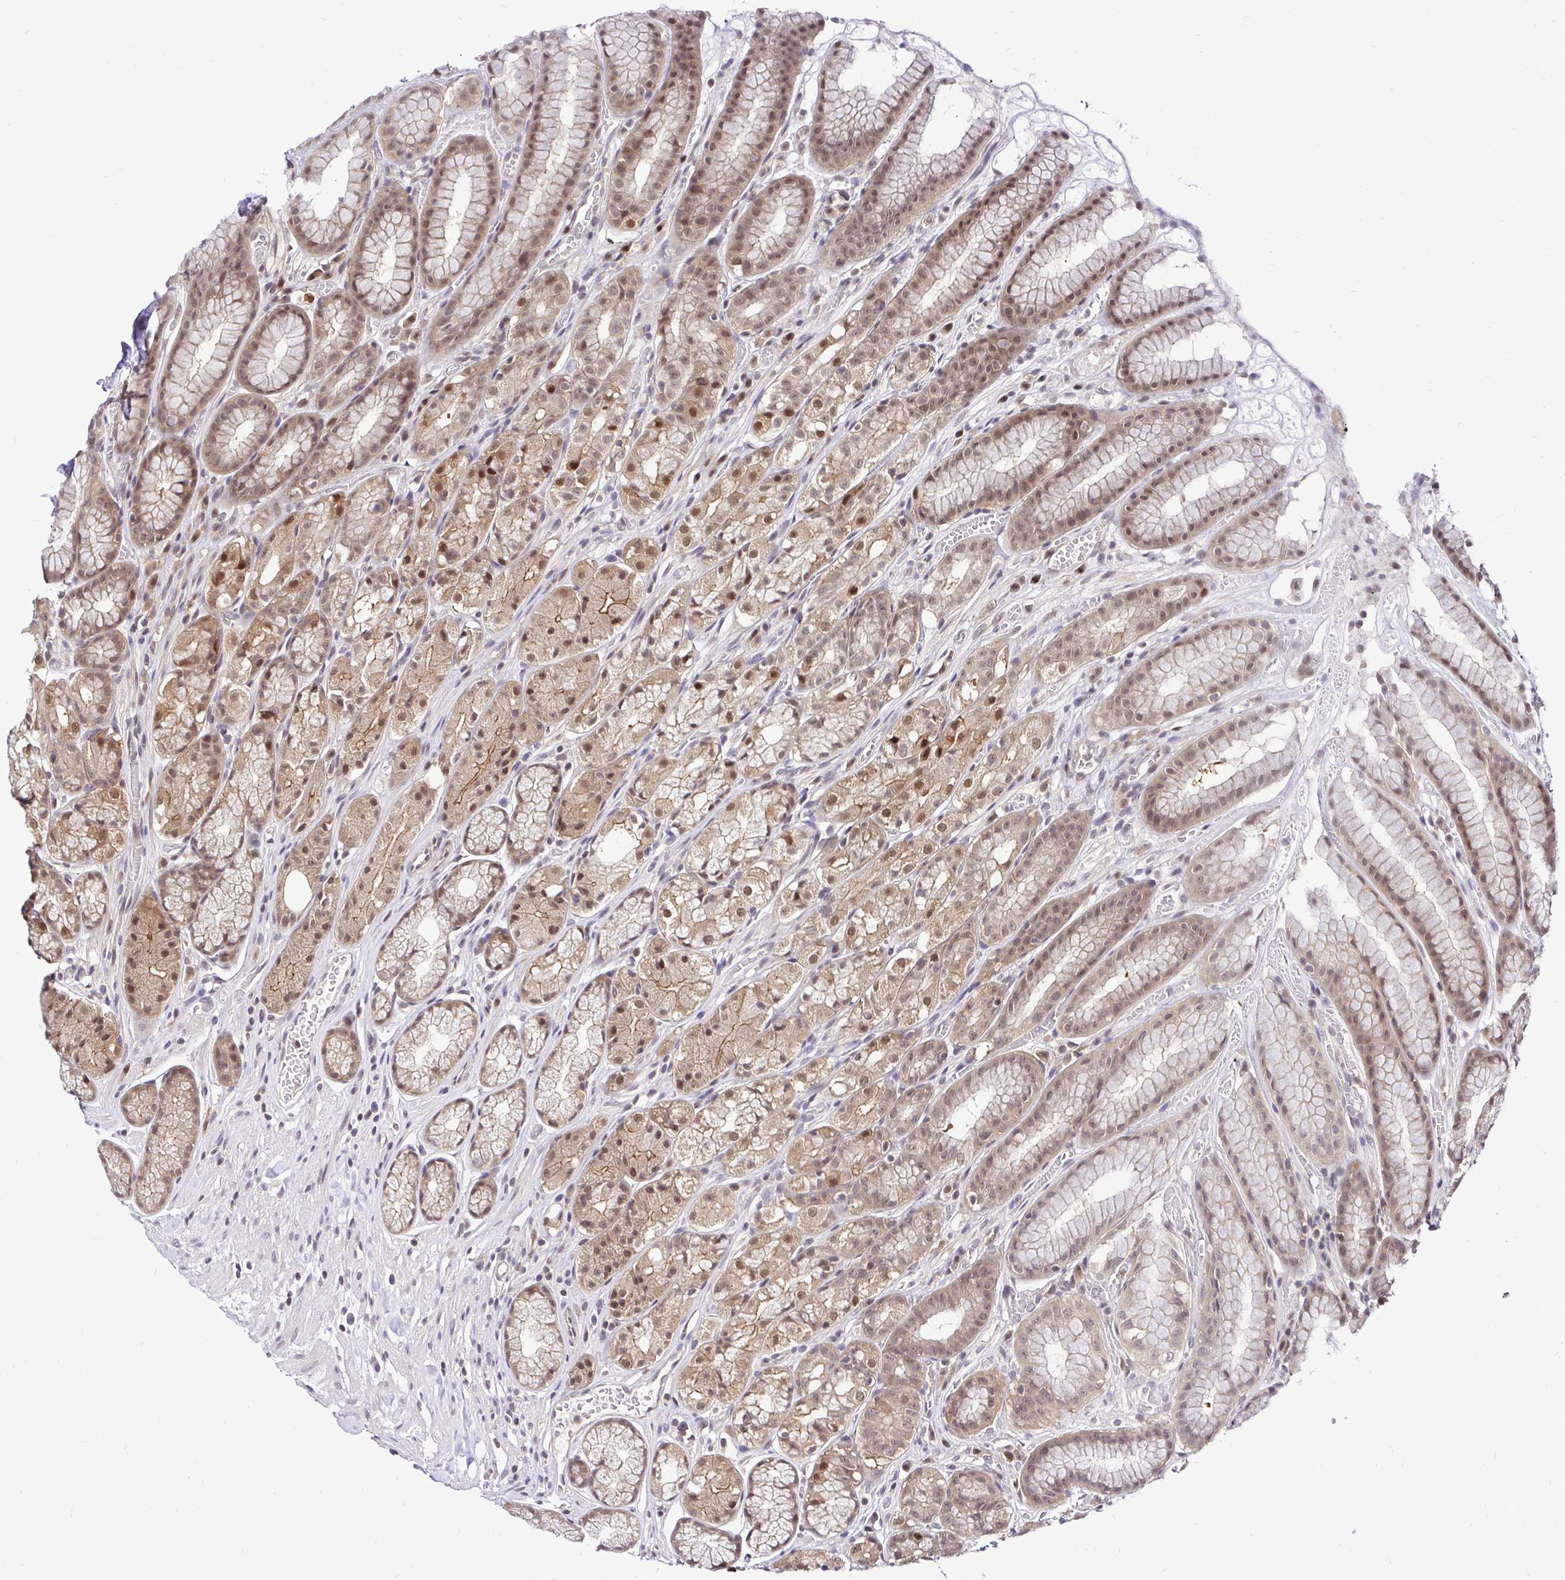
{"staining": {"intensity": "moderate", "quantity": ">75%", "location": "cytoplasmic/membranous,nuclear"}, "tissue": "stomach", "cell_type": "Glandular cells", "image_type": "normal", "snomed": [{"axis": "morphology", "description": "Normal tissue, NOS"}, {"axis": "topography", "description": "Smooth muscle"}, {"axis": "topography", "description": "Stomach"}], "caption": "A brown stain shows moderate cytoplasmic/membranous,nuclear expression of a protein in glandular cells of unremarkable stomach. (IHC, brightfield microscopy, high magnification).", "gene": "UBE2M", "patient": {"sex": "male", "age": 70}}